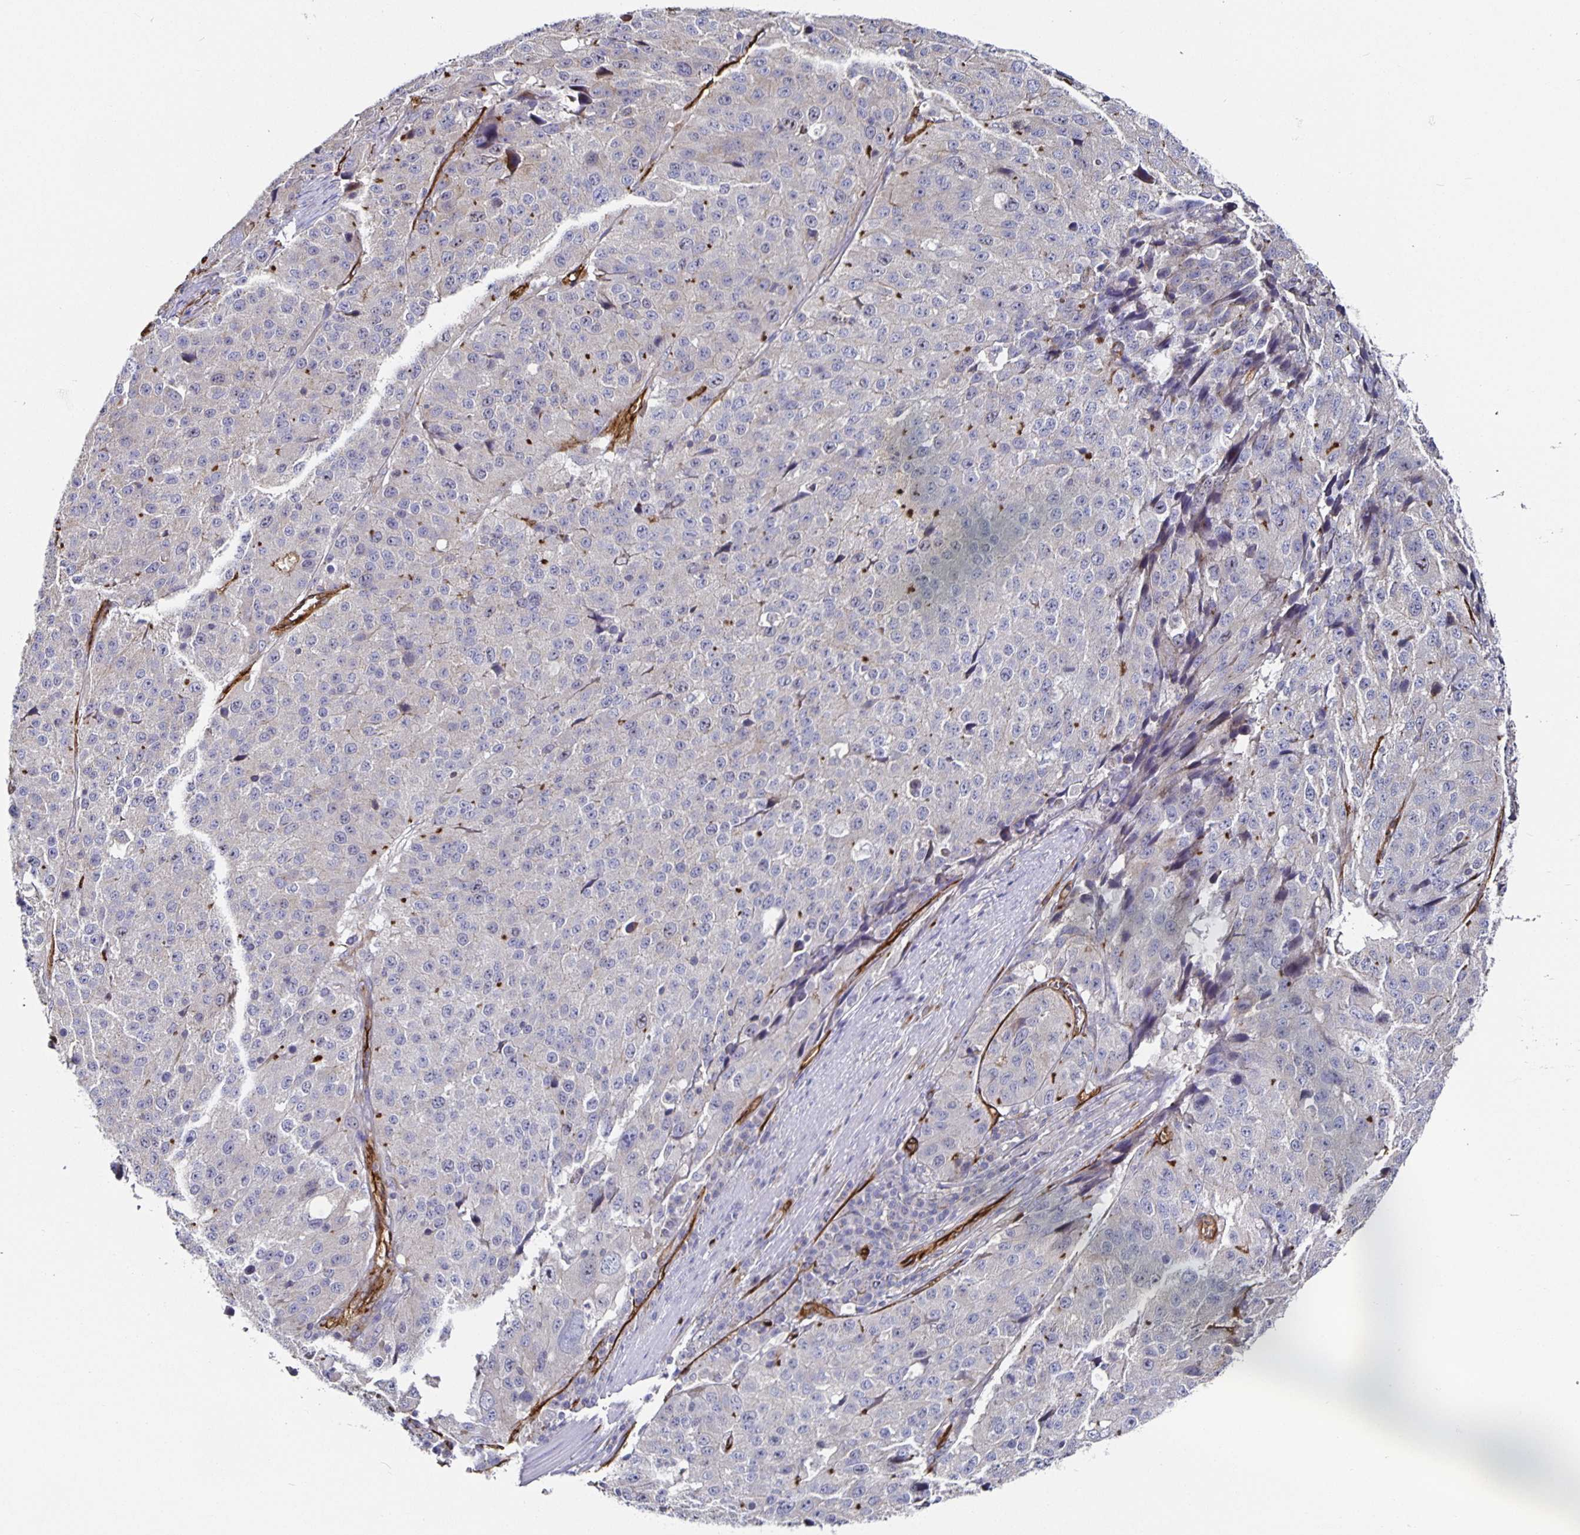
{"staining": {"intensity": "negative", "quantity": "none", "location": "none"}, "tissue": "stomach cancer", "cell_type": "Tumor cells", "image_type": "cancer", "snomed": [{"axis": "morphology", "description": "Adenocarcinoma, NOS"}, {"axis": "topography", "description": "Stomach"}], "caption": "Protein analysis of stomach cancer exhibits no significant positivity in tumor cells.", "gene": "PODXL", "patient": {"sex": "male", "age": 71}}